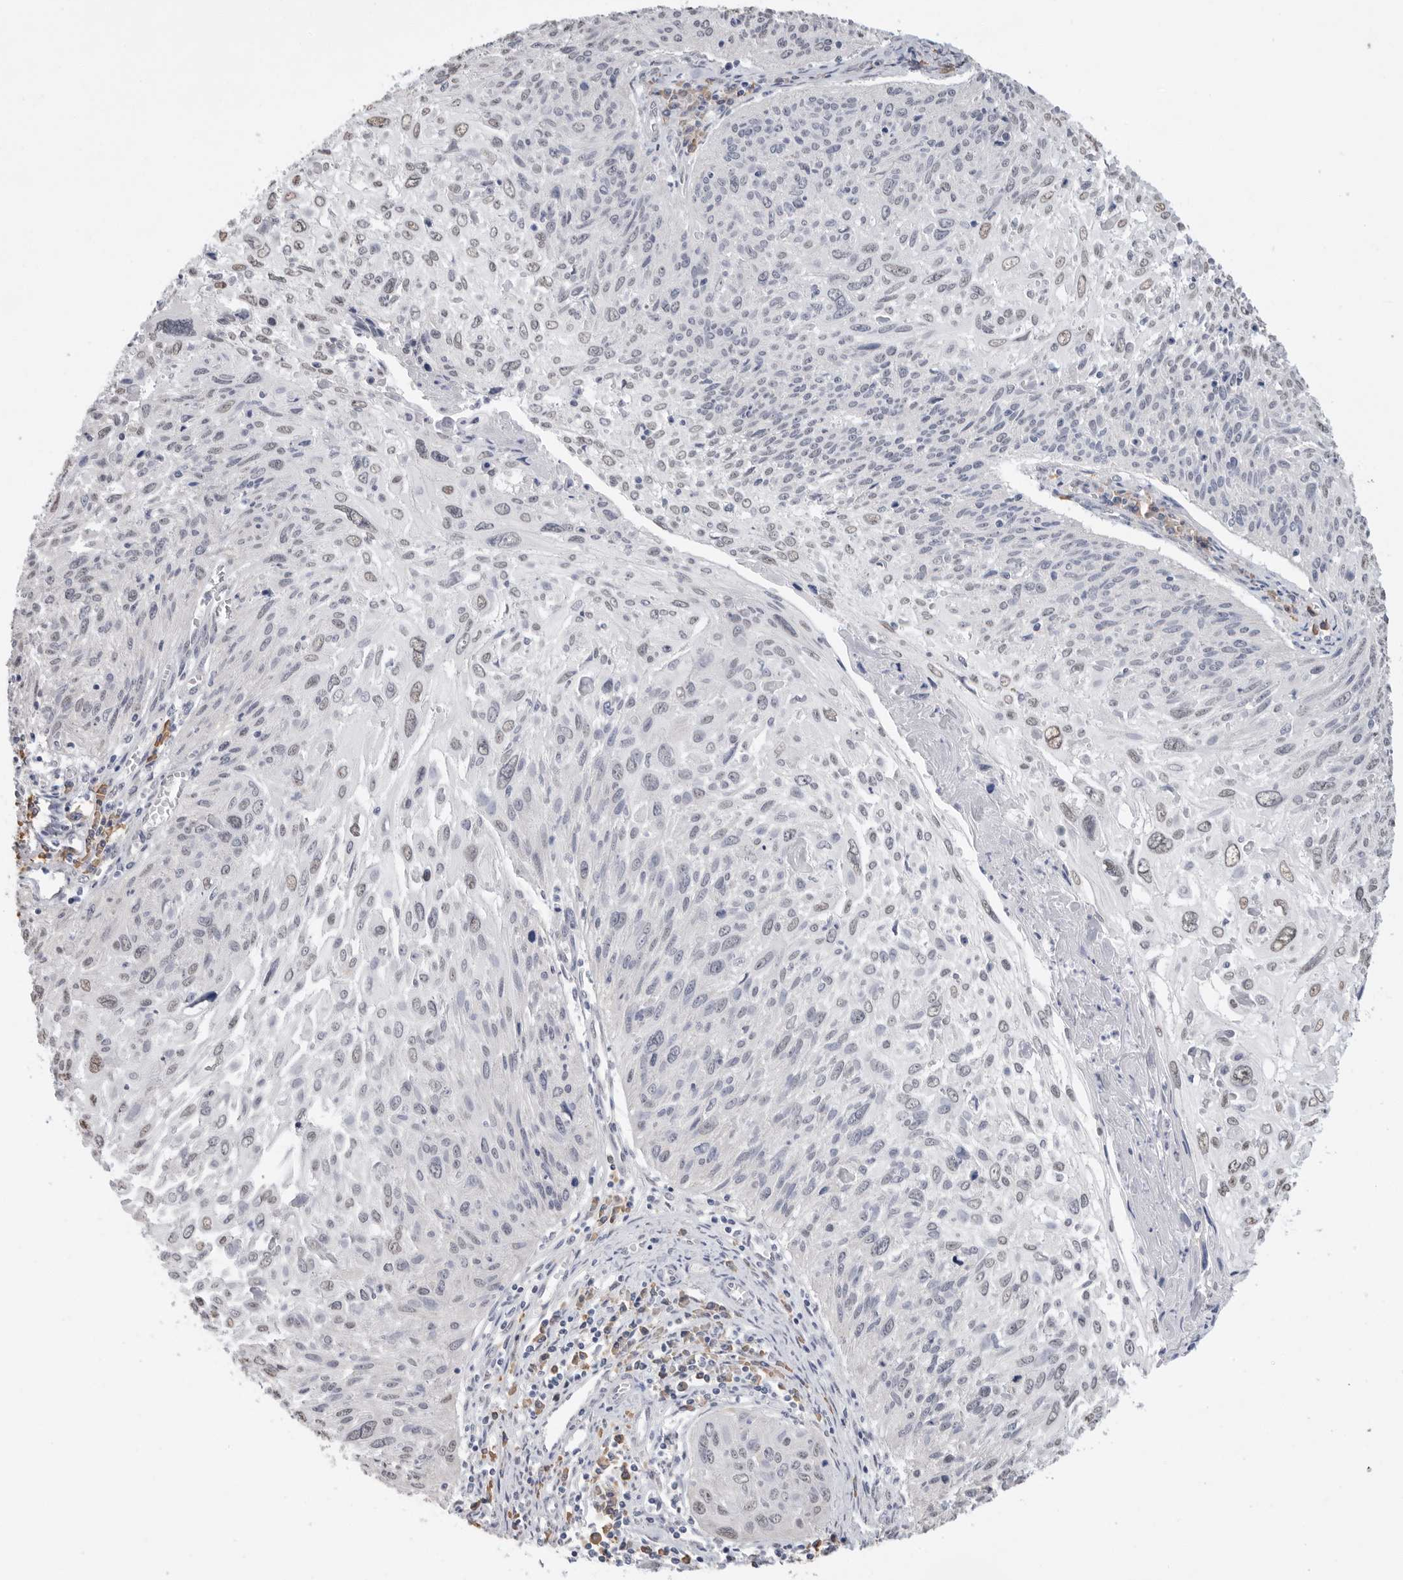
{"staining": {"intensity": "weak", "quantity": "<25%", "location": "nuclear"}, "tissue": "cervical cancer", "cell_type": "Tumor cells", "image_type": "cancer", "snomed": [{"axis": "morphology", "description": "Squamous cell carcinoma, NOS"}, {"axis": "topography", "description": "Cervix"}], "caption": "A high-resolution micrograph shows IHC staining of cervical squamous cell carcinoma, which demonstrates no significant positivity in tumor cells.", "gene": "ARHGEF10", "patient": {"sex": "female", "age": 51}}